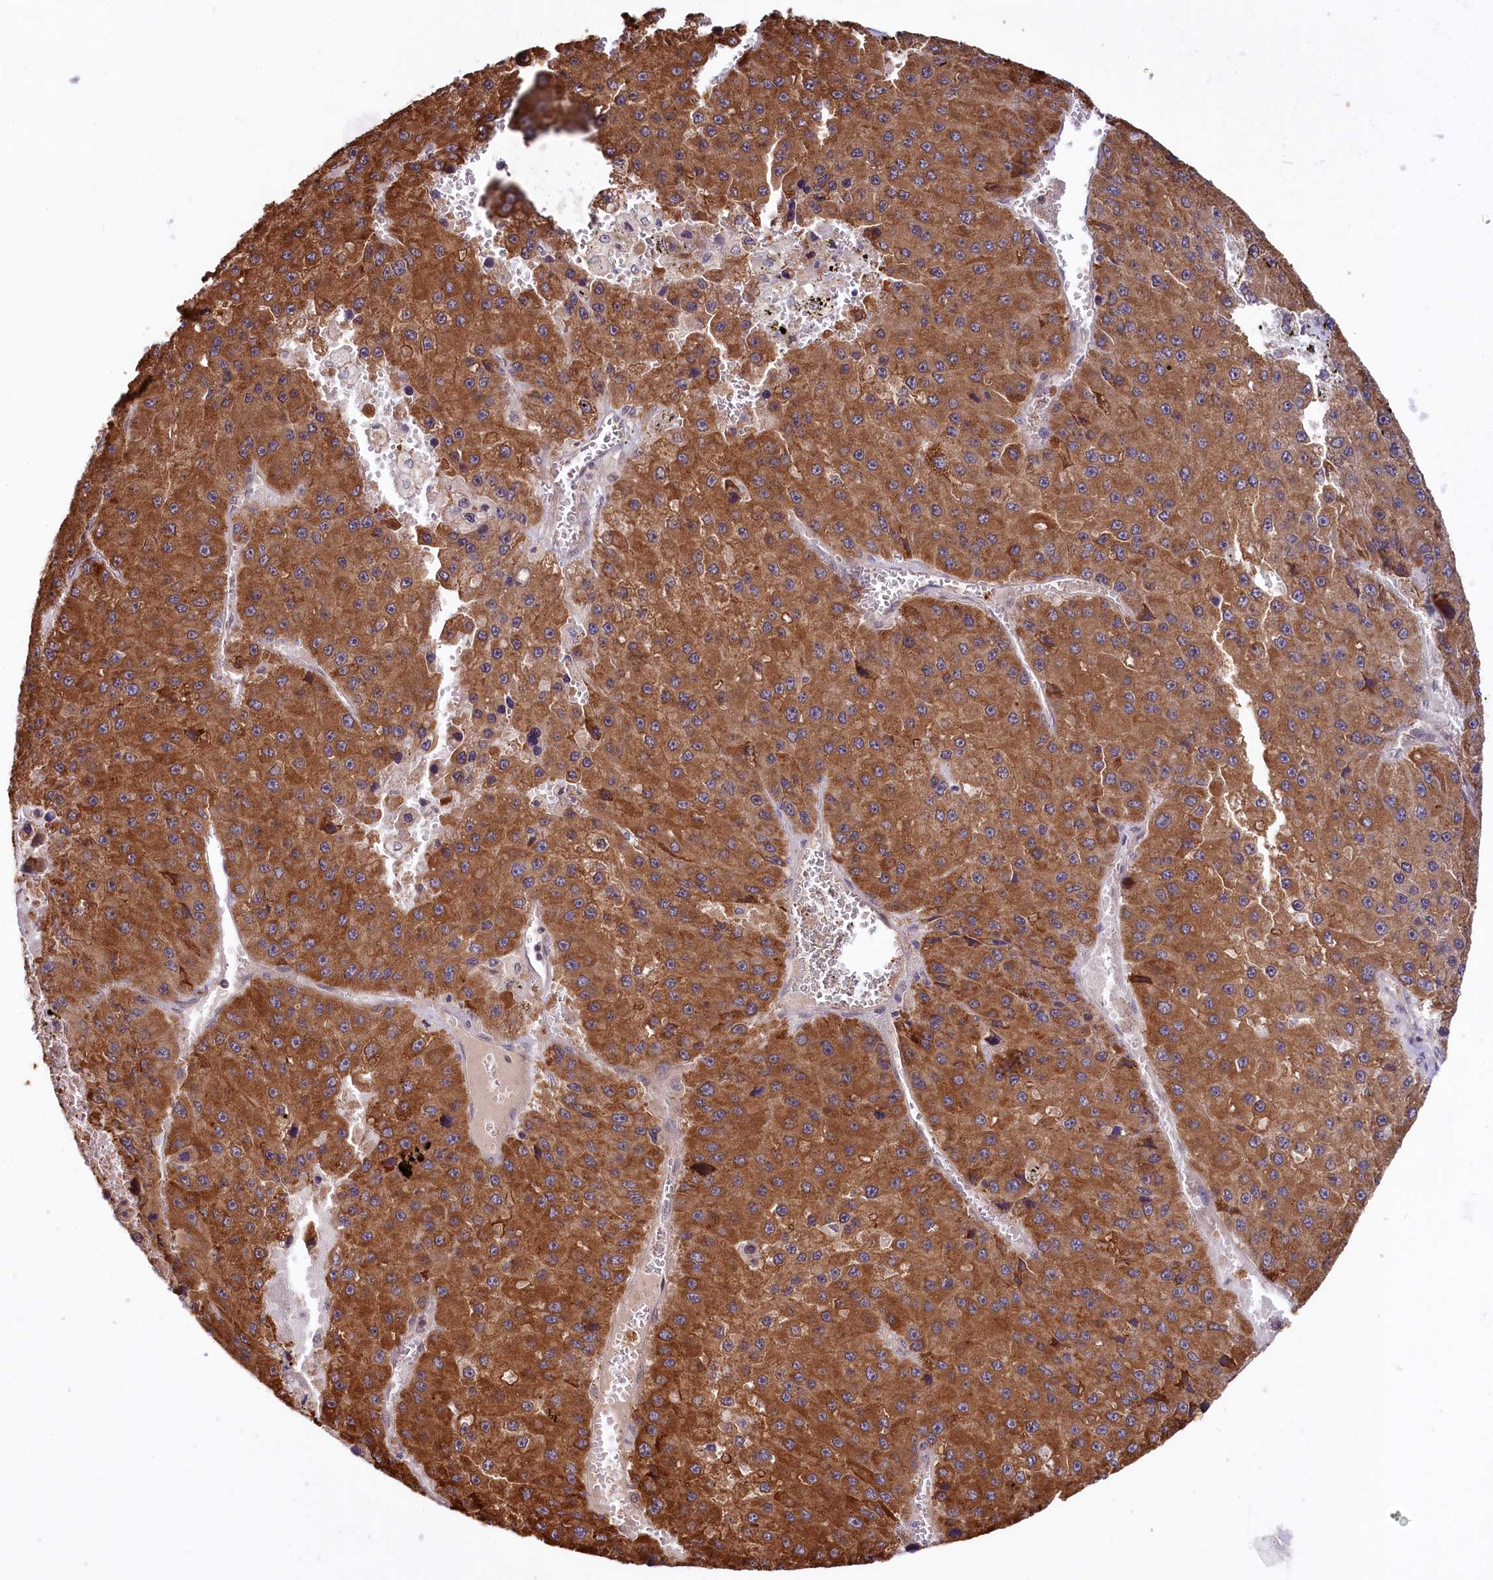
{"staining": {"intensity": "strong", "quantity": ">75%", "location": "cytoplasmic/membranous"}, "tissue": "liver cancer", "cell_type": "Tumor cells", "image_type": "cancer", "snomed": [{"axis": "morphology", "description": "Carcinoma, Hepatocellular, NOS"}, {"axis": "topography", "description": "Liver"}], "caption": "Protein staining by immunohistochemistry reveals strong cytoplasmic/membranous expression in about >75% of tumor cells in hepatocellular carcinoma (liver). Immunohistochemistry (ihc) stains the protein of interest in brown and the nuclei are stained blue.", "gene": "UBE3A", "patient": {"sex": "female", "age": 73}}